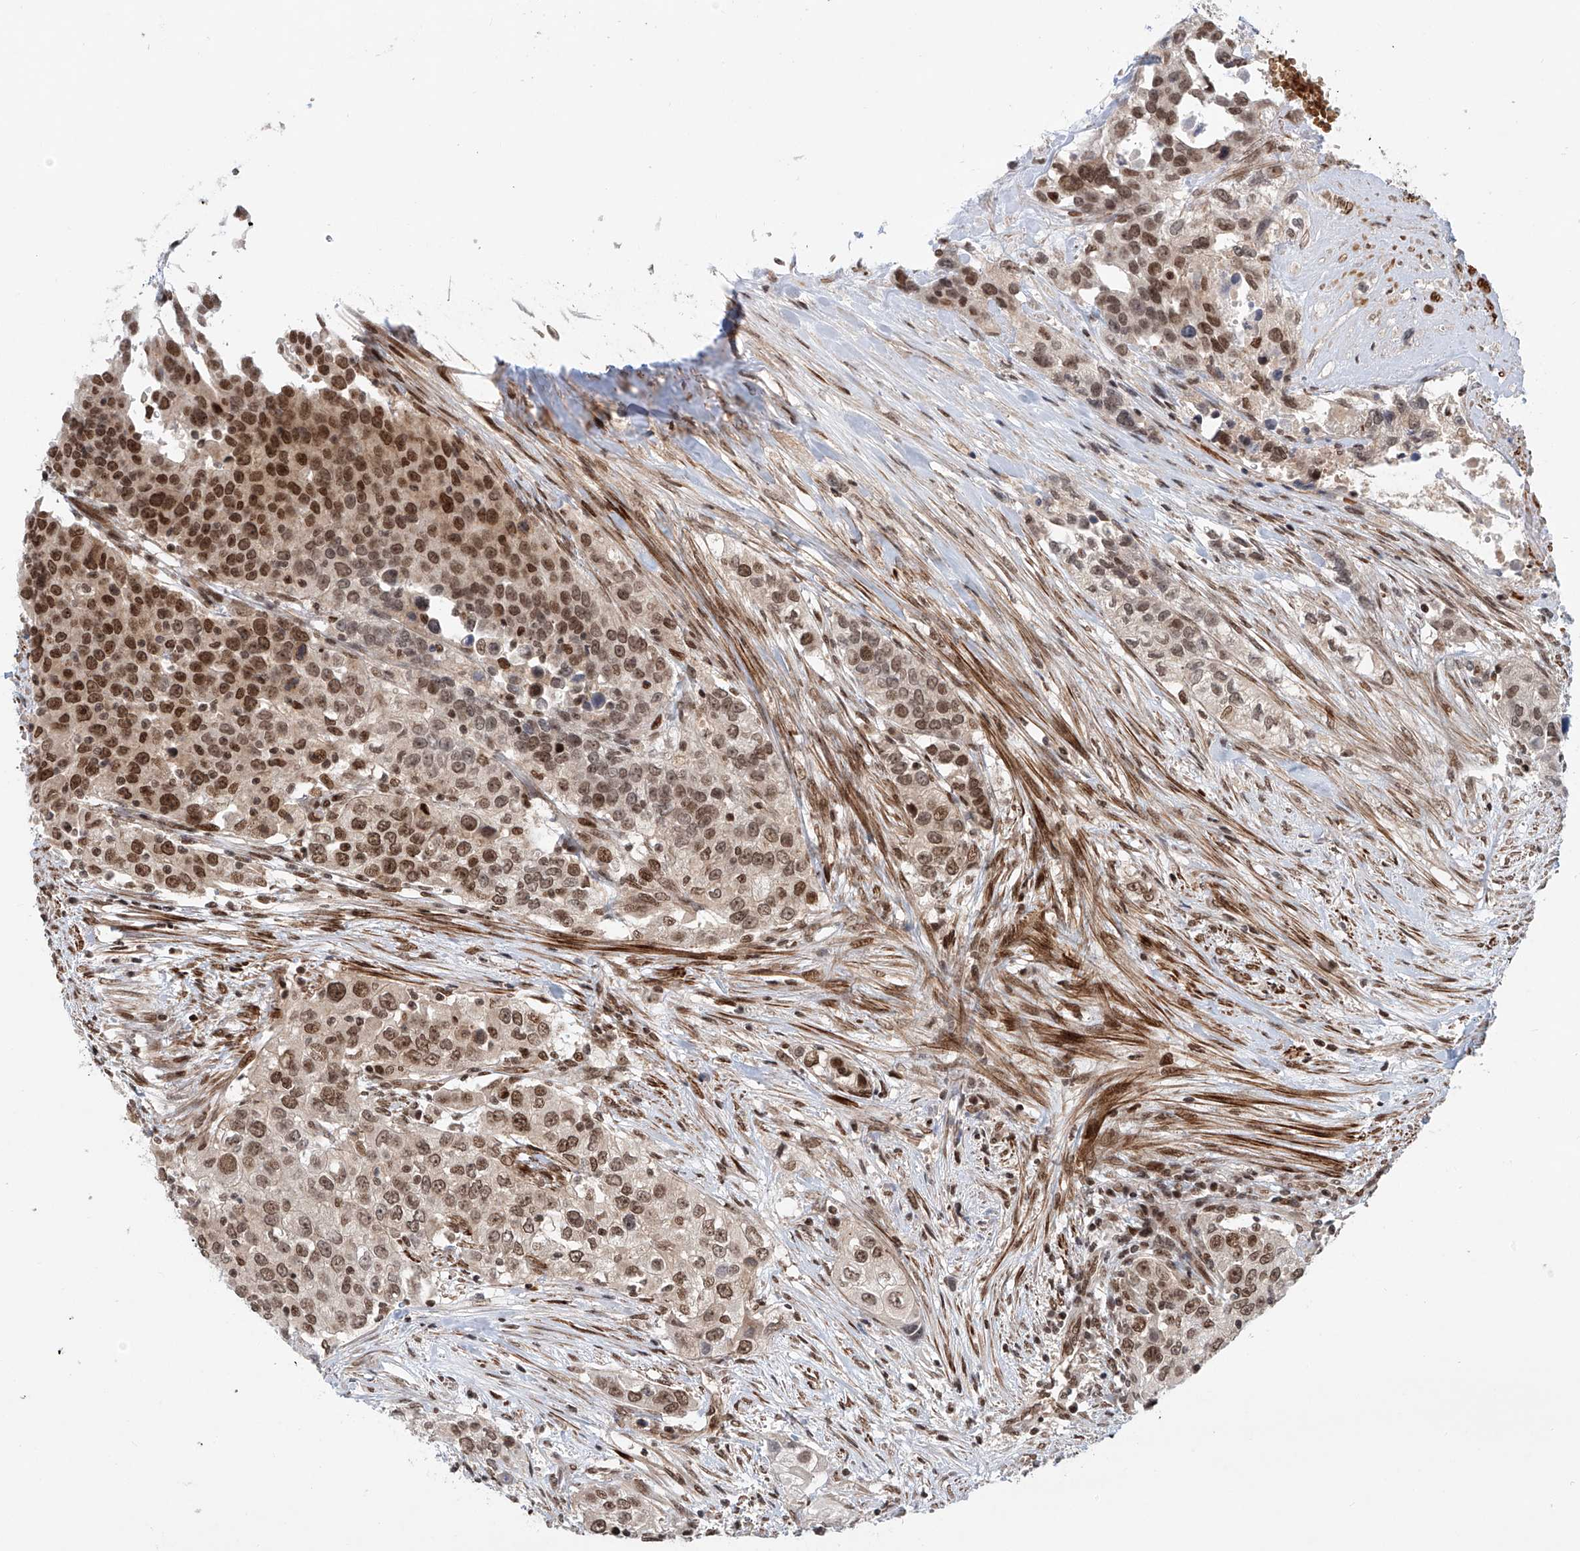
{"staining": {"intensity": "strong", "quantity": ">75%", "location": "nuclear"}, "tissue": "urothelial cancer", "cell_type": "Tumor cells", "image_type": "cancer", "snomed": [{"axis": "morphology", "description": "Urothelial carcinoma, High grade"}, {"axis": "topography", "description": "Urinary bladder"}], "caption": "Tumor cells show strong nuclear staining in approximately >75% of cells in urothelial carcinoma (high-grade).", "gene": "ZNF470", "patient": {"sex": "female", "age": 80}}